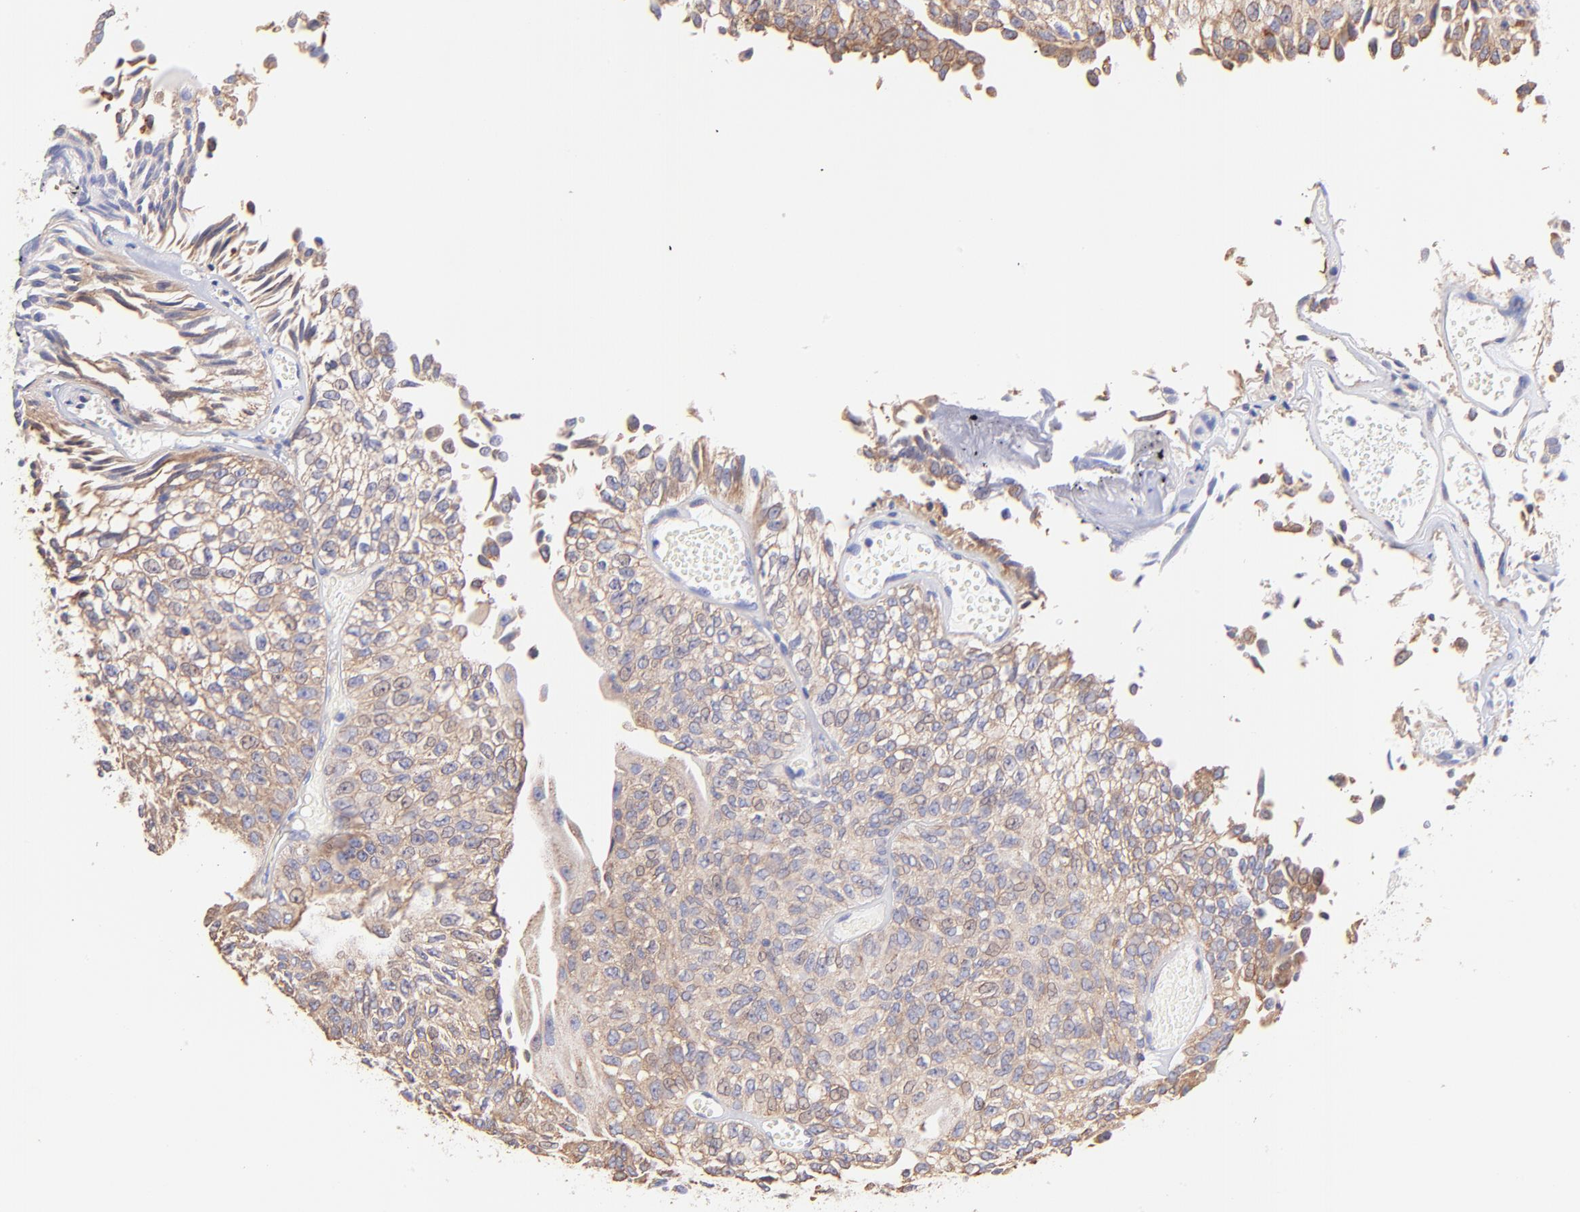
{"staining": {"intensity": "moderate", "quantity": ">75%", "location": "cytoplasmic/membranous"}, "tissue": "urothelial cancer", "cell_type": "Tumor cells", "image_type": "cancer", "snomed": [{"axis": "morphology", "description": "Urothelial carcinoma, Low grade"}, {"axis": "topography", "description": "Urinary bladder"}], "caption": "Protein staining by immunohistochemistry (IHC) exhibits moderate cytoplasmic/membranous staining in about >75% of tumor cells in urothelial carcinoma (low-grade).", "gene": "RPL30", "patient": {"sex": "male", "age": 76}}